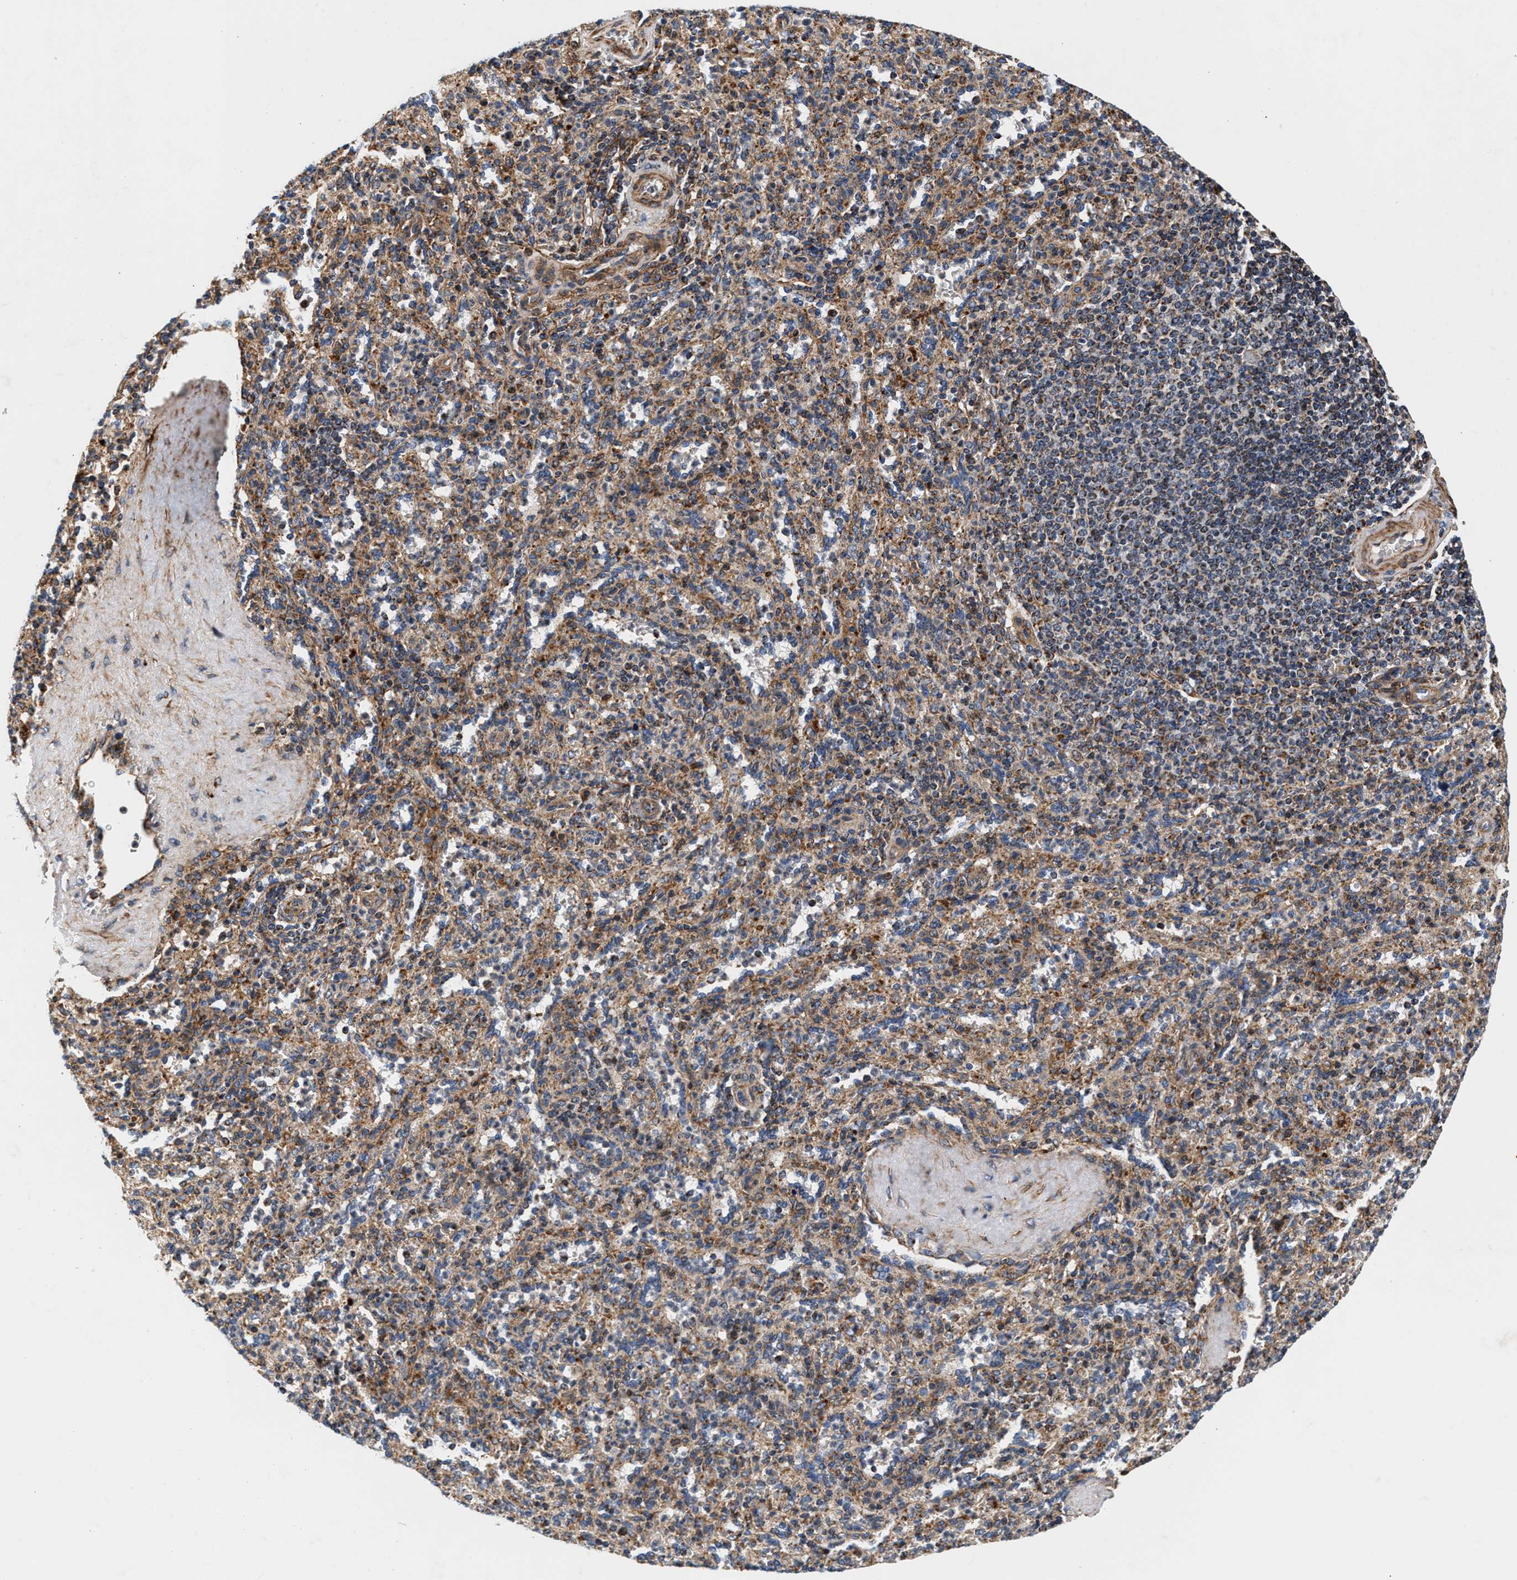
{"staining": {"intensity": "moderate", "quantity": "25%-75%", "location": "cytoplasmic/membranous"}, "tissue": "spleen", "cell_type": "Cells in red pulp", "image_type": "normal", "snomed": [{"axis": "morphology", "description": "Normal tissue, NOS"}, {"axis": "topography", "description": "Spleen"}], "caption": "Protein staining demonstrates moderate cytoplasmic/membranous expression in about 25%-75% of cells in red pulp in benign spleen. Nuclei are stained in blue.", "gene": "SGK1", "patient": {"sex": "male", "age": 36}}